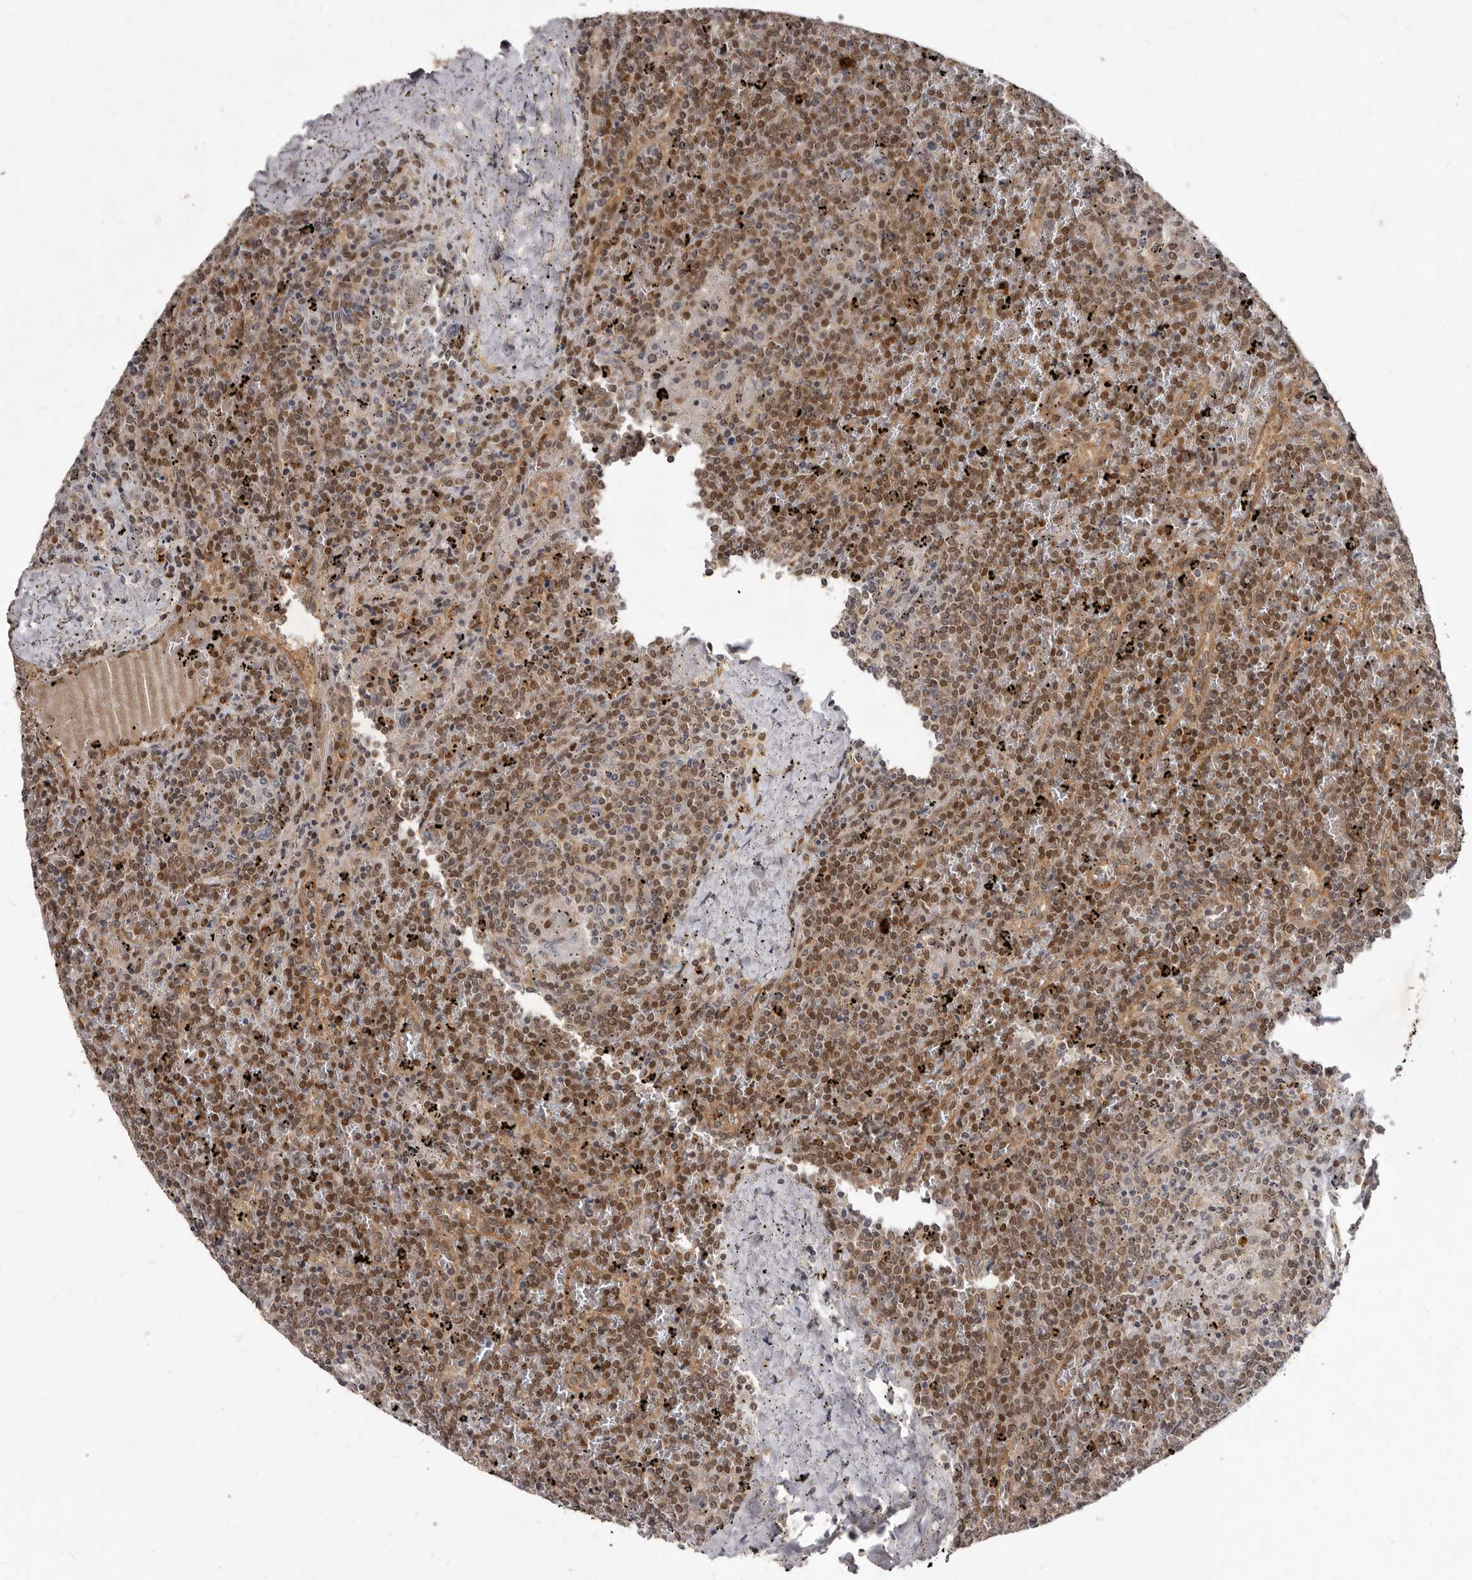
{"staining": {"intensity": "moderate", "quantity": "25%-75%", "location": "cytoplasmic/membranous"}, "tissue": "lymphoma", "cell_type": "Tumor cells", "image_type": "cancer", "snomed": [{"axis": "morphology", "description": "Malignant lymphoma, non-Hodgkin's type, Low grade"}, {"axis": "topography", "description": "Spleen"}], "caption": "A brown stain highlights moderate cytoplasmic/membranous expression of a protein in lymphoma tumor cells.", "gene": "ACLY", "patient": {"sex": "female", "age": 19}}